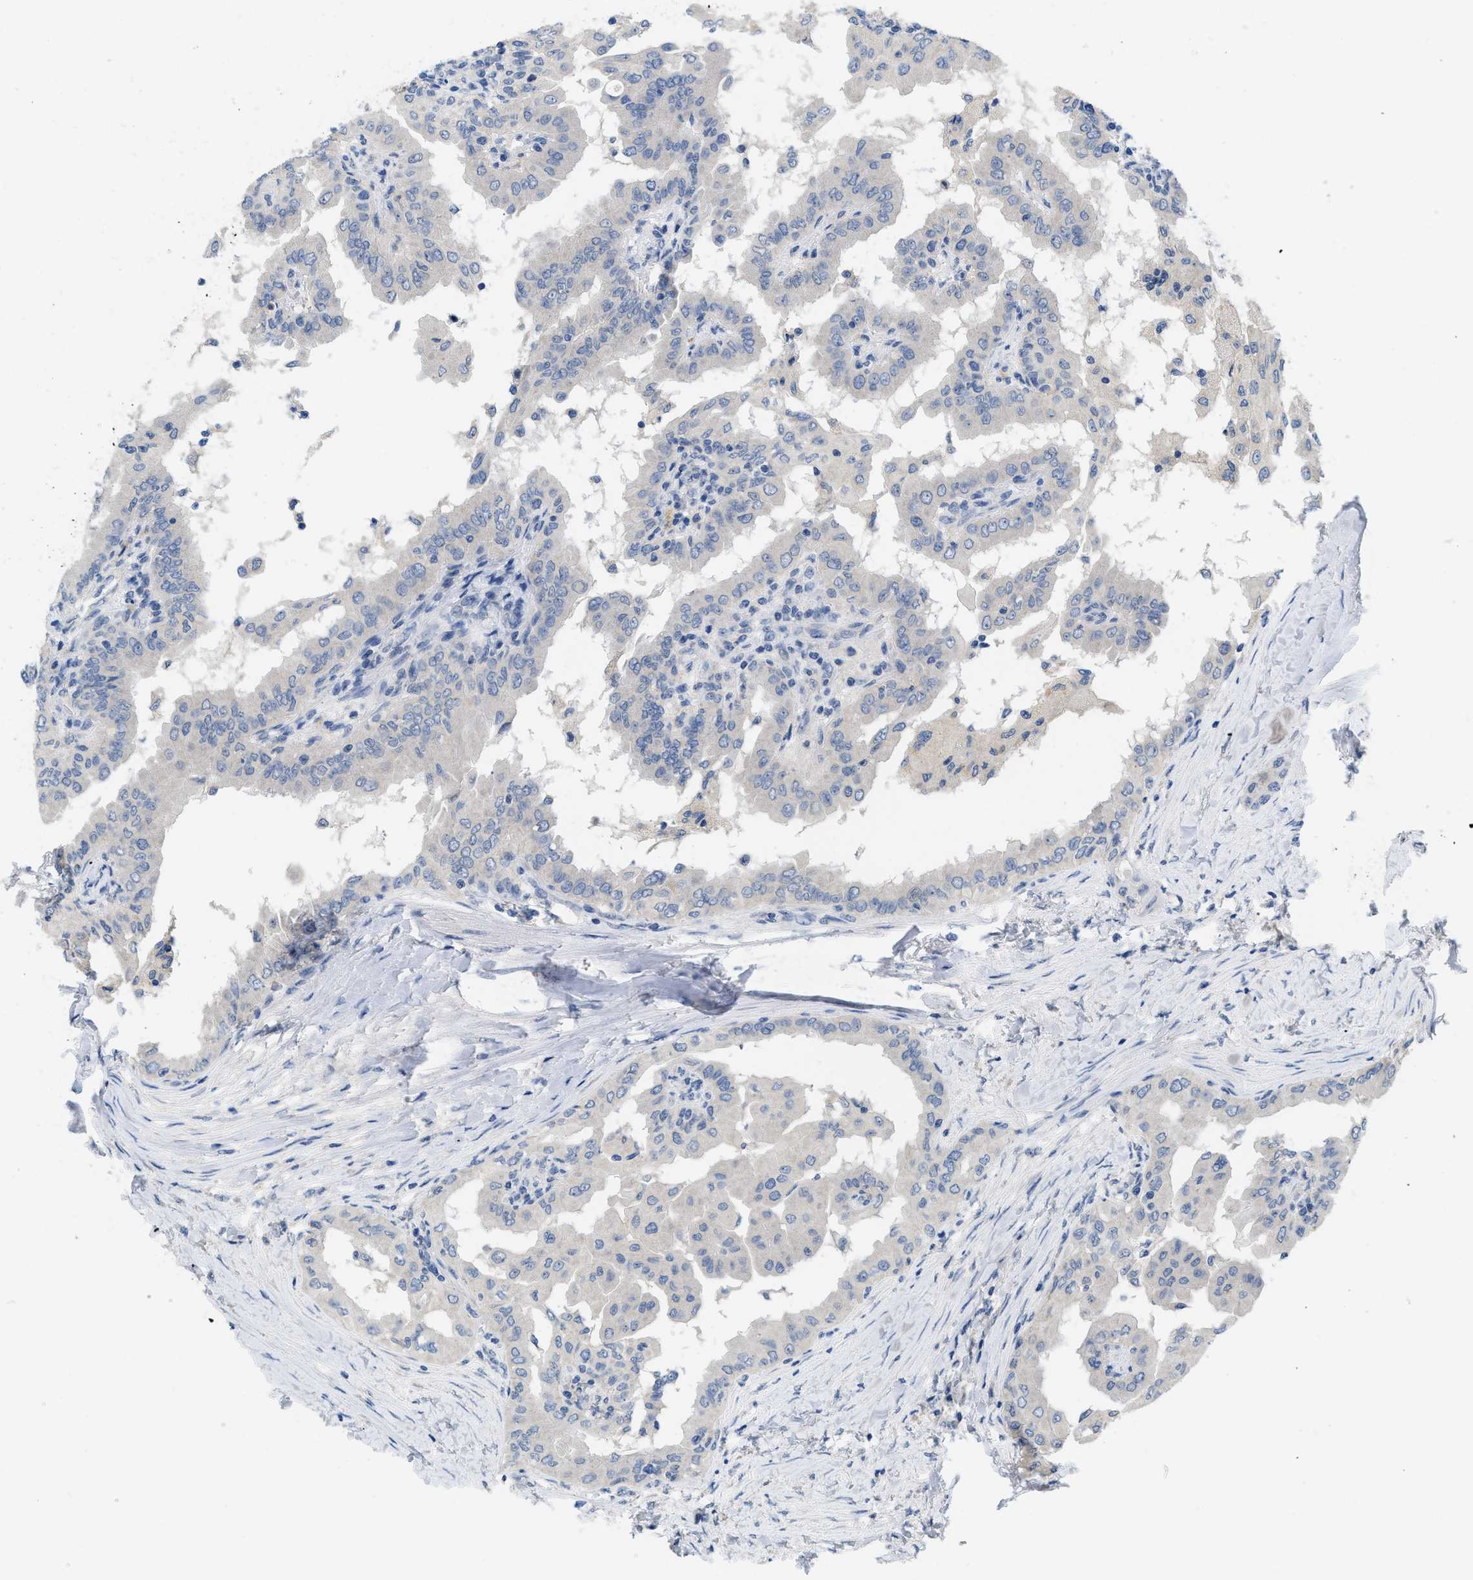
{"staining": {"intensity": "negative", "quantity": "none", "location": "none"}, "tissue": "thyroid cancer", "cell_type": "Tumor cells", "image_type": "cancer", "snomed": [{"axis": "morphology", "description": "Papillary adenocarcinoma, NOS"}, {"axis": "topography", "description": "Thyroid gland"}], "caption": "There is no significant positivity in tumor cells of thyroid cancer.", "gene": "PYY", "patient": {"sex": "male", "age": 33}}